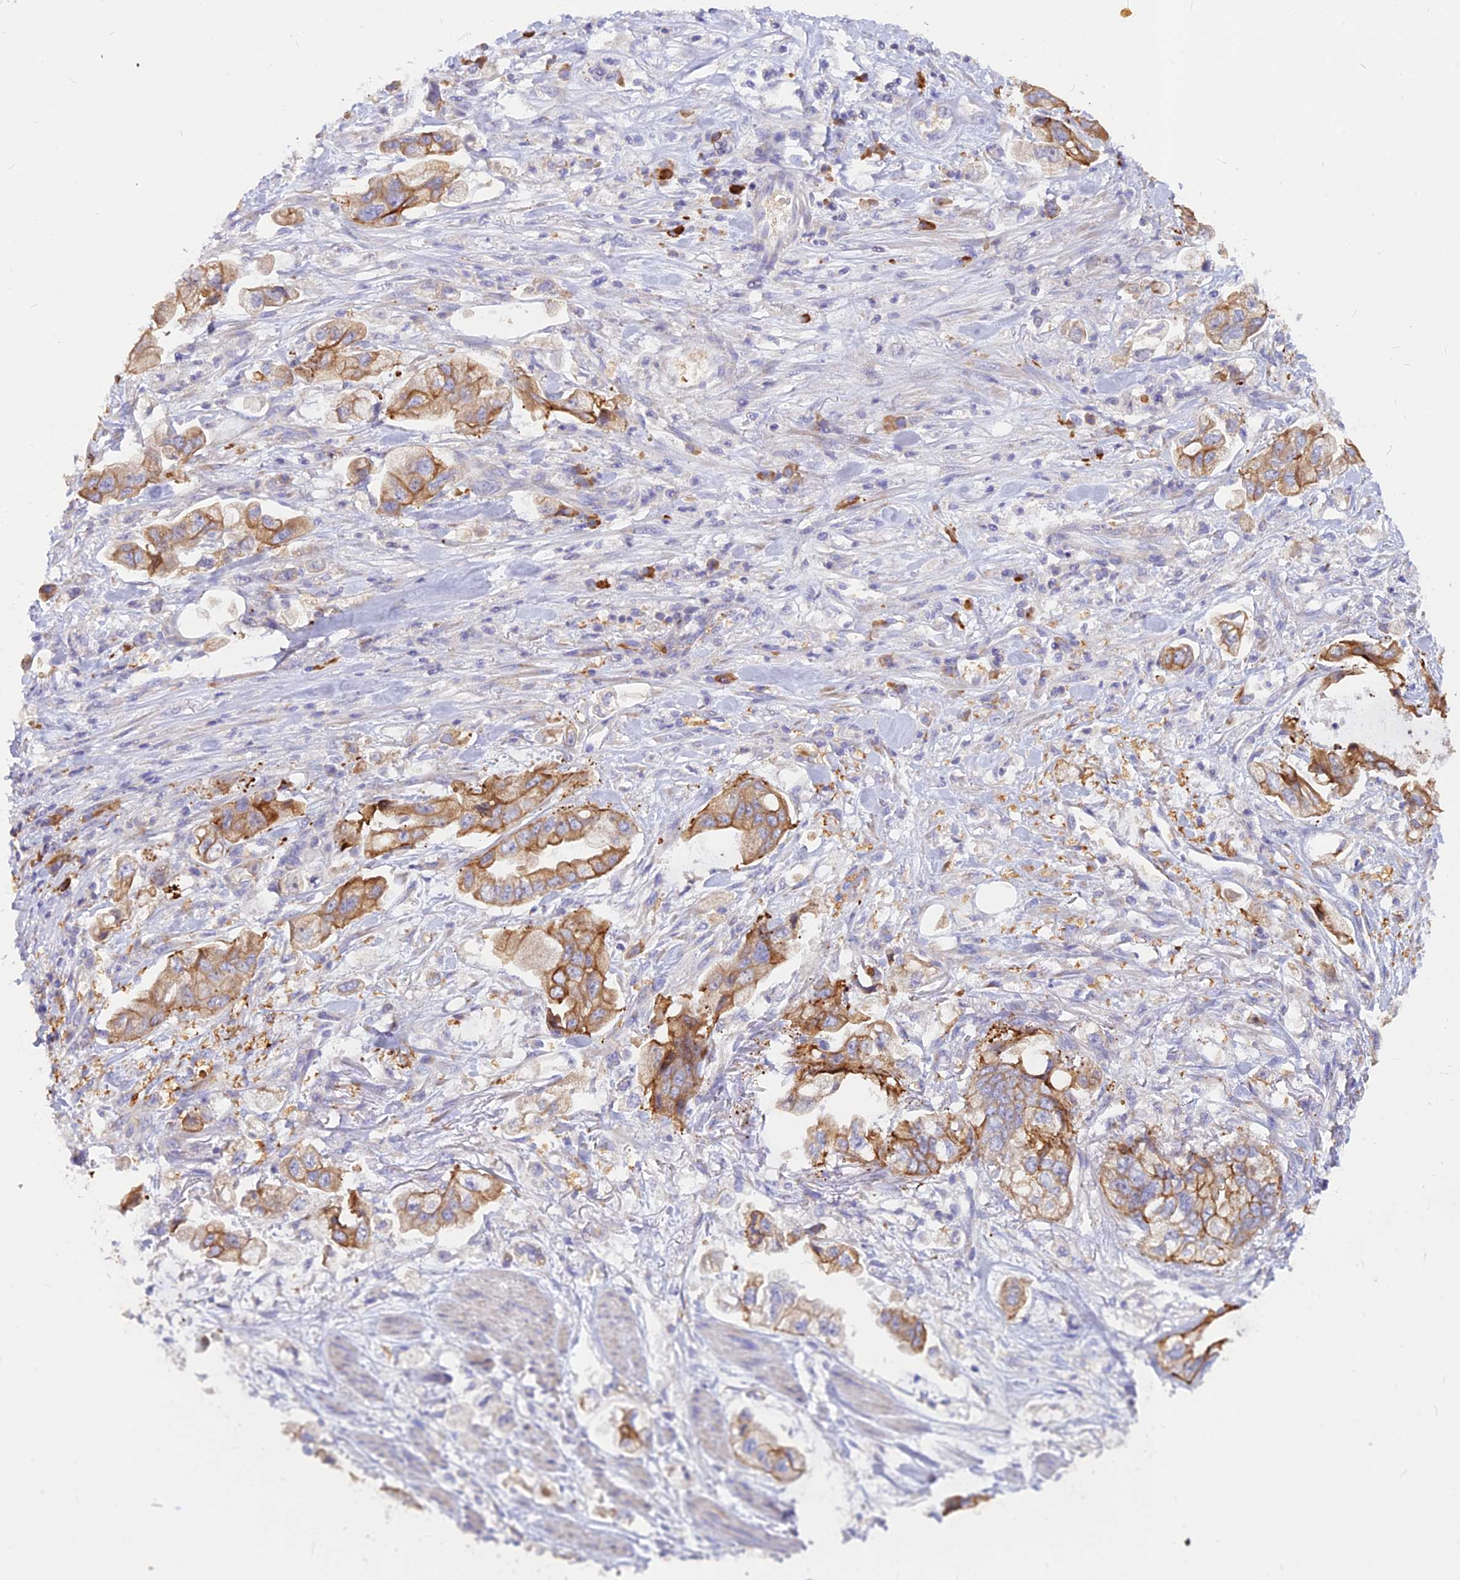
{"staining": {"intensity": "strong", "quantity": ">75%", "location": "cytoplasmic/membranous"}, "tissue": "stomach cancer", "cell_type": "Tumor cells", "image_type": "cancer", "snomed": [{"axis": "morphology", "description": "Adenocarcinoma, NOS"}, {"axis": "topography", "description": "Stomach"}], "caption": "Adenocarcinoma (stomach) stained with a protein marker displays strong staining in tumor cells.", "gene": "DENND2D", "patient": {"sex": "male", "age": 62}}